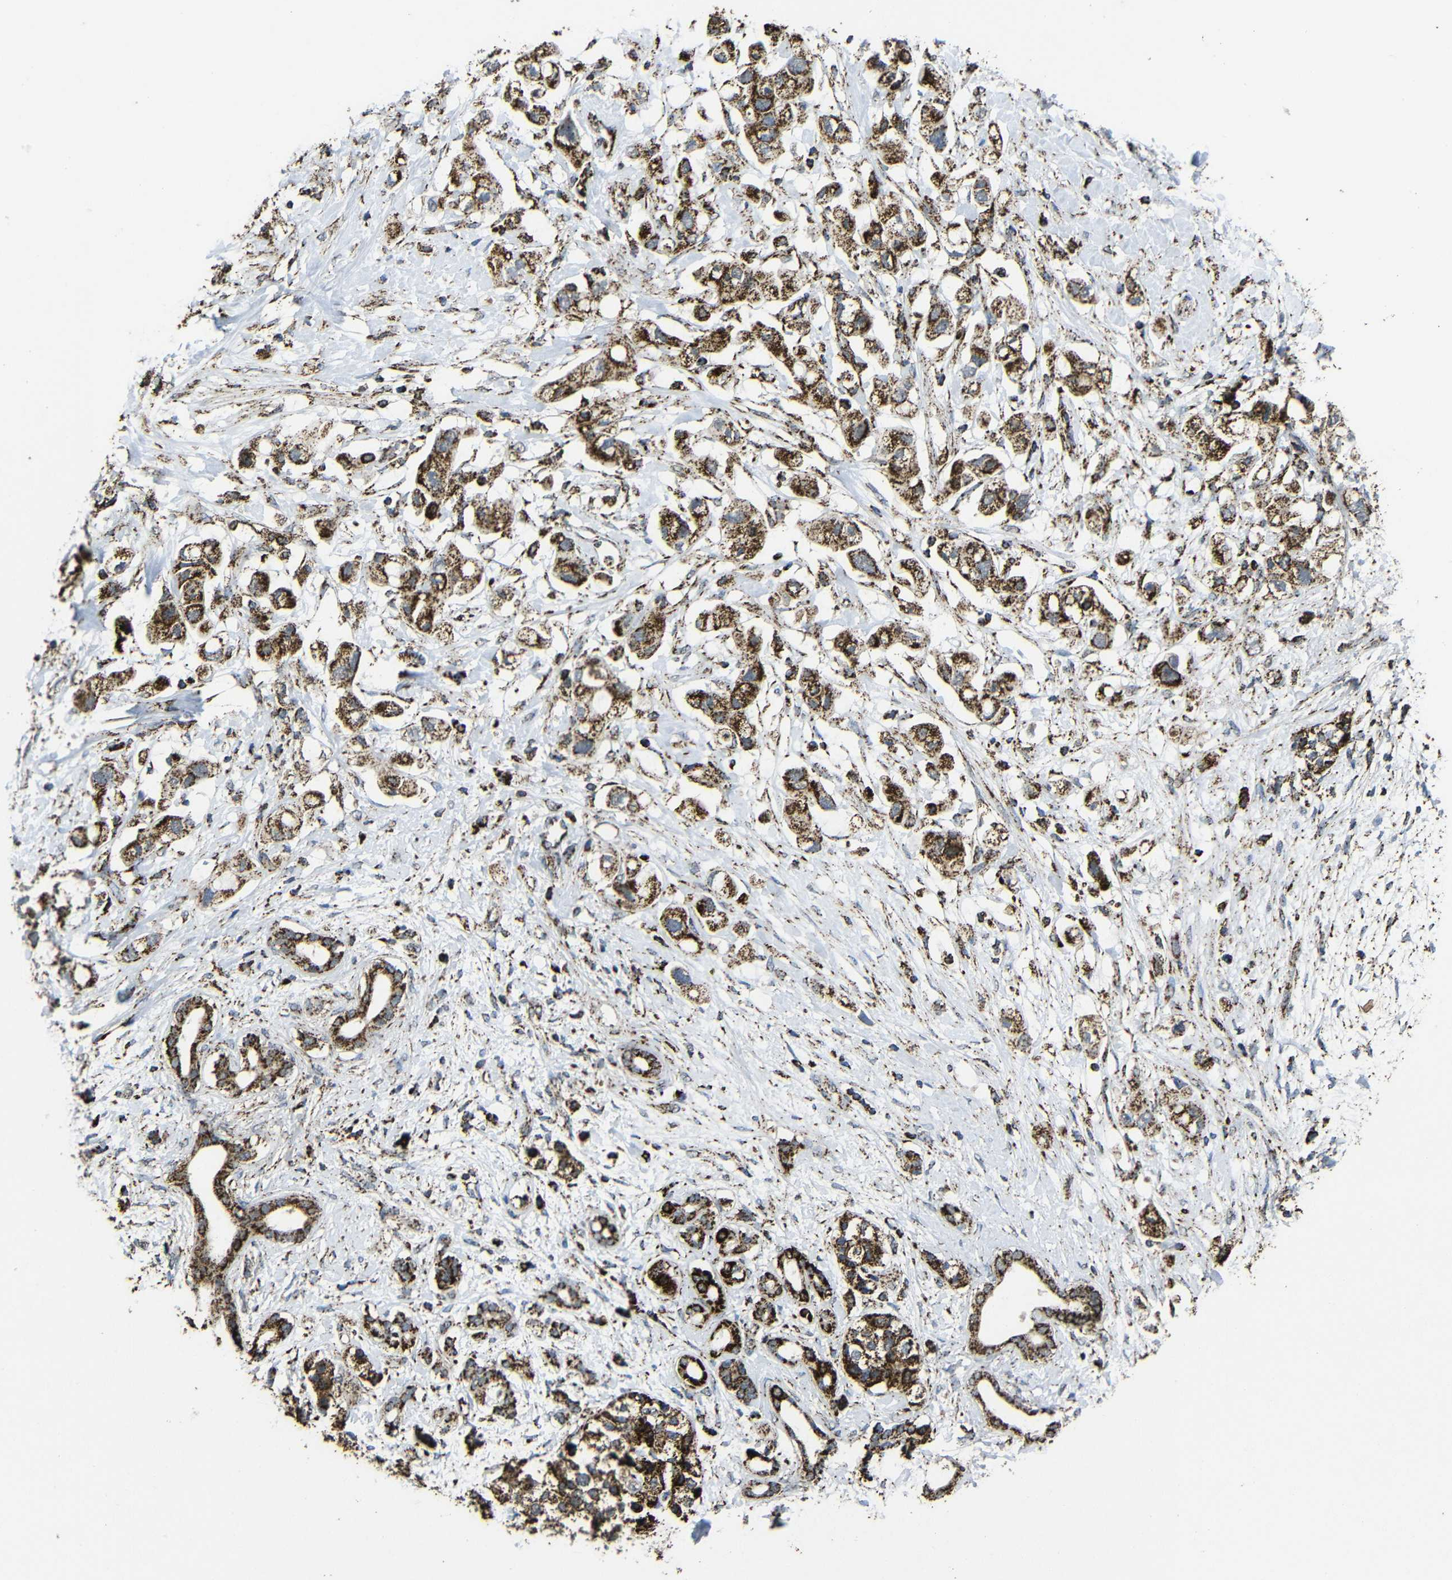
{"staining": {"intensity": "strong", "quantity": ">75%", "location": "cytoplasmic/membranous"}, "tissue": "pancreatic cancer", "cell_type": "Tumor cells", "image_type": "cancer", "snomed": [{"axis": "morphology", "description": "Adenocarcinoma, NOS"}, {"axis": "topography", "description": "Pancreas"}], "caption": "There is high levels of strong cytoplasmic/membranous positivity in tumor cells of pancreatic cancer (adenocarcinoma), as demonstrated by immunohistochemical staining (brown color).", "gene": "ATP5F1A", "patient": {"sex": "female", "age": 56}}